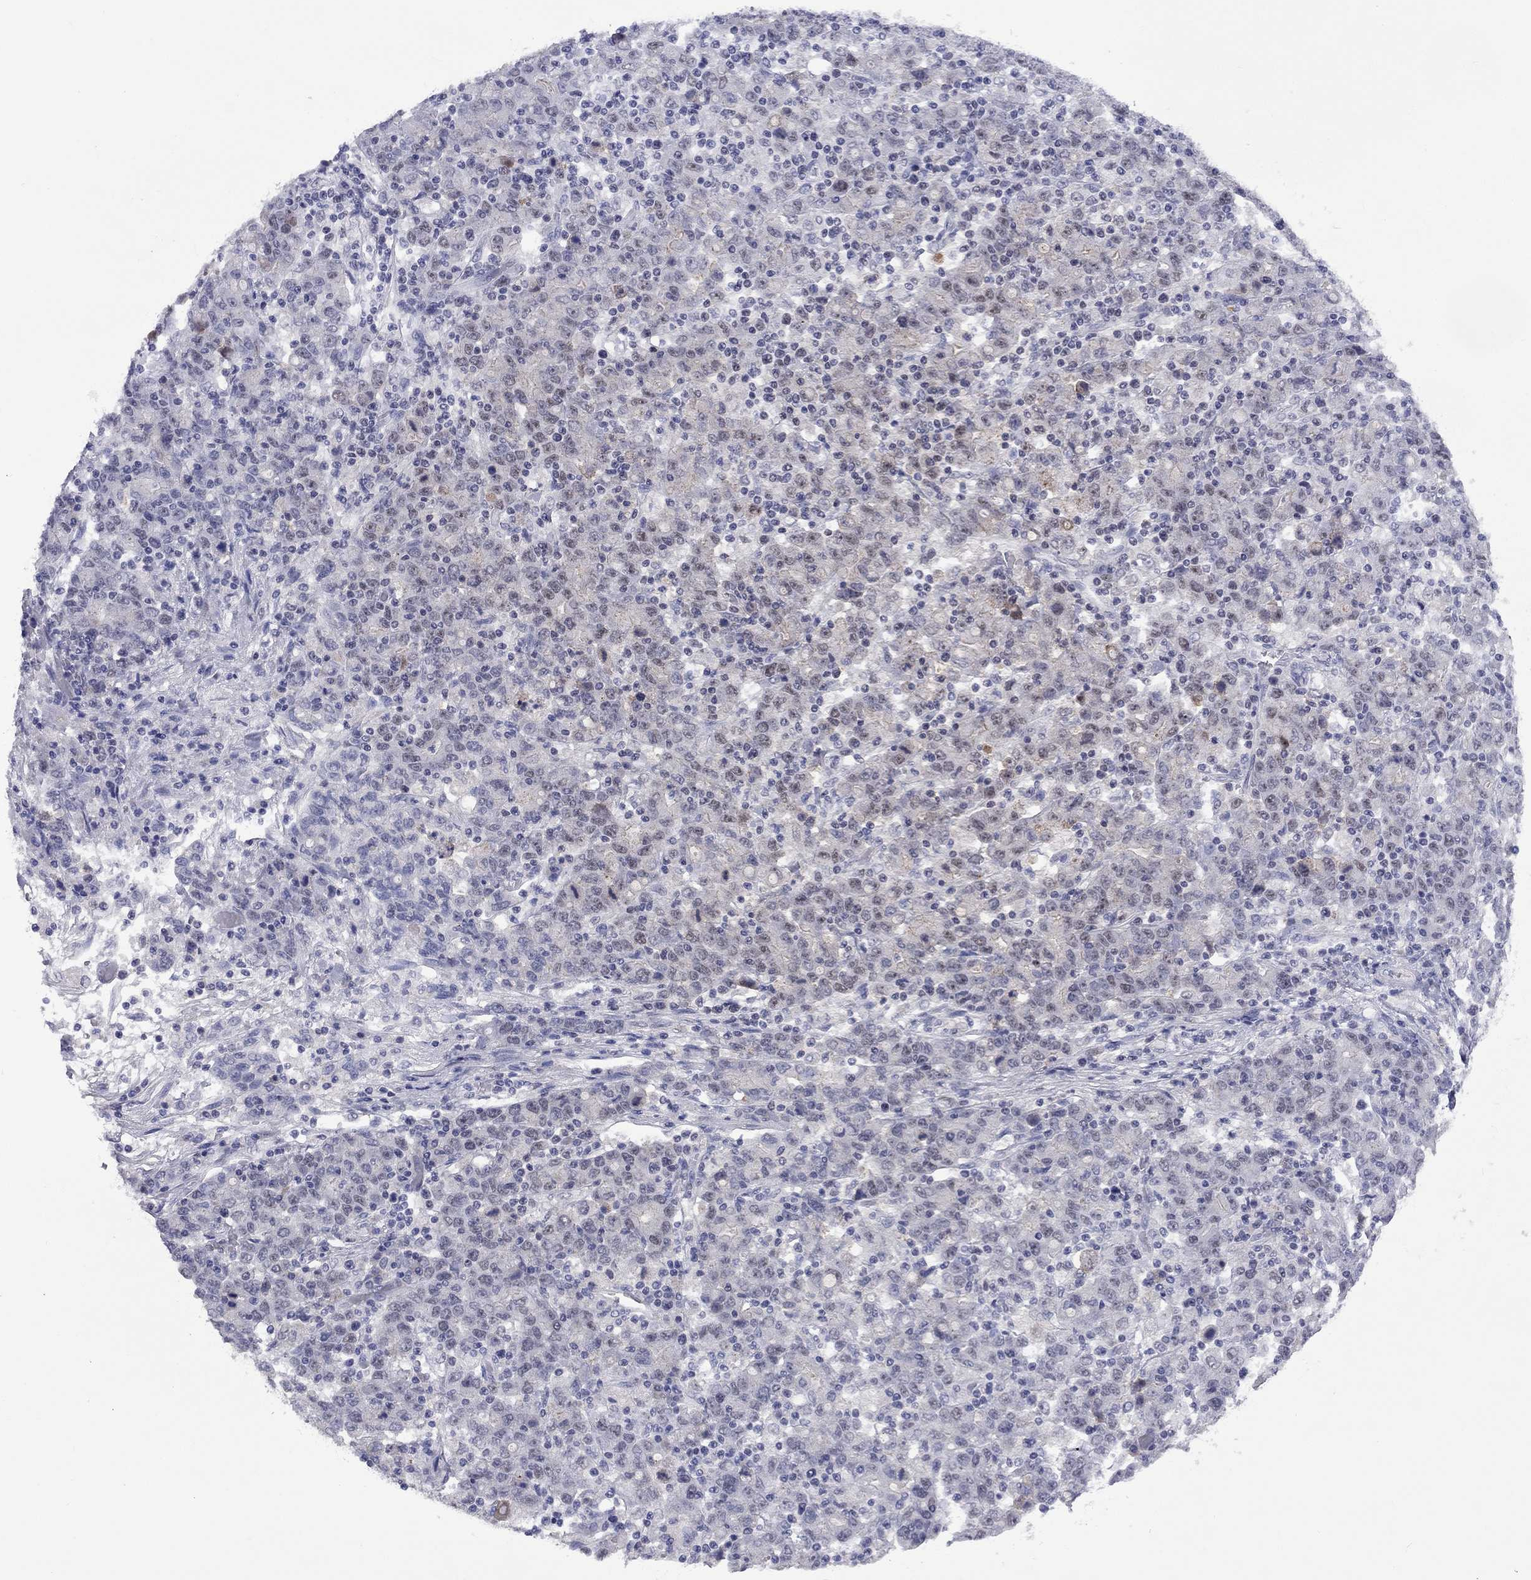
{"staining": {"intensity": "weak", "quantity": "<25%", "location": "nuclear"}, "tissue": "stomach cancer", "cell_type": "Tumor cells", "image_type": "cancer", "snomed": [{"axis": "morphology", "description": "Adenocarcinoma, NOS"}, {"axis": "topography", "description": "Stomach, upper"}], "caption": "Stomach cancer (adenocarcinoma) was stained to show a protein in brown. There is no significant staining in tumor cells.", "gene": "SPOUT1", "patient": {"sex": "male", "age": 69}}